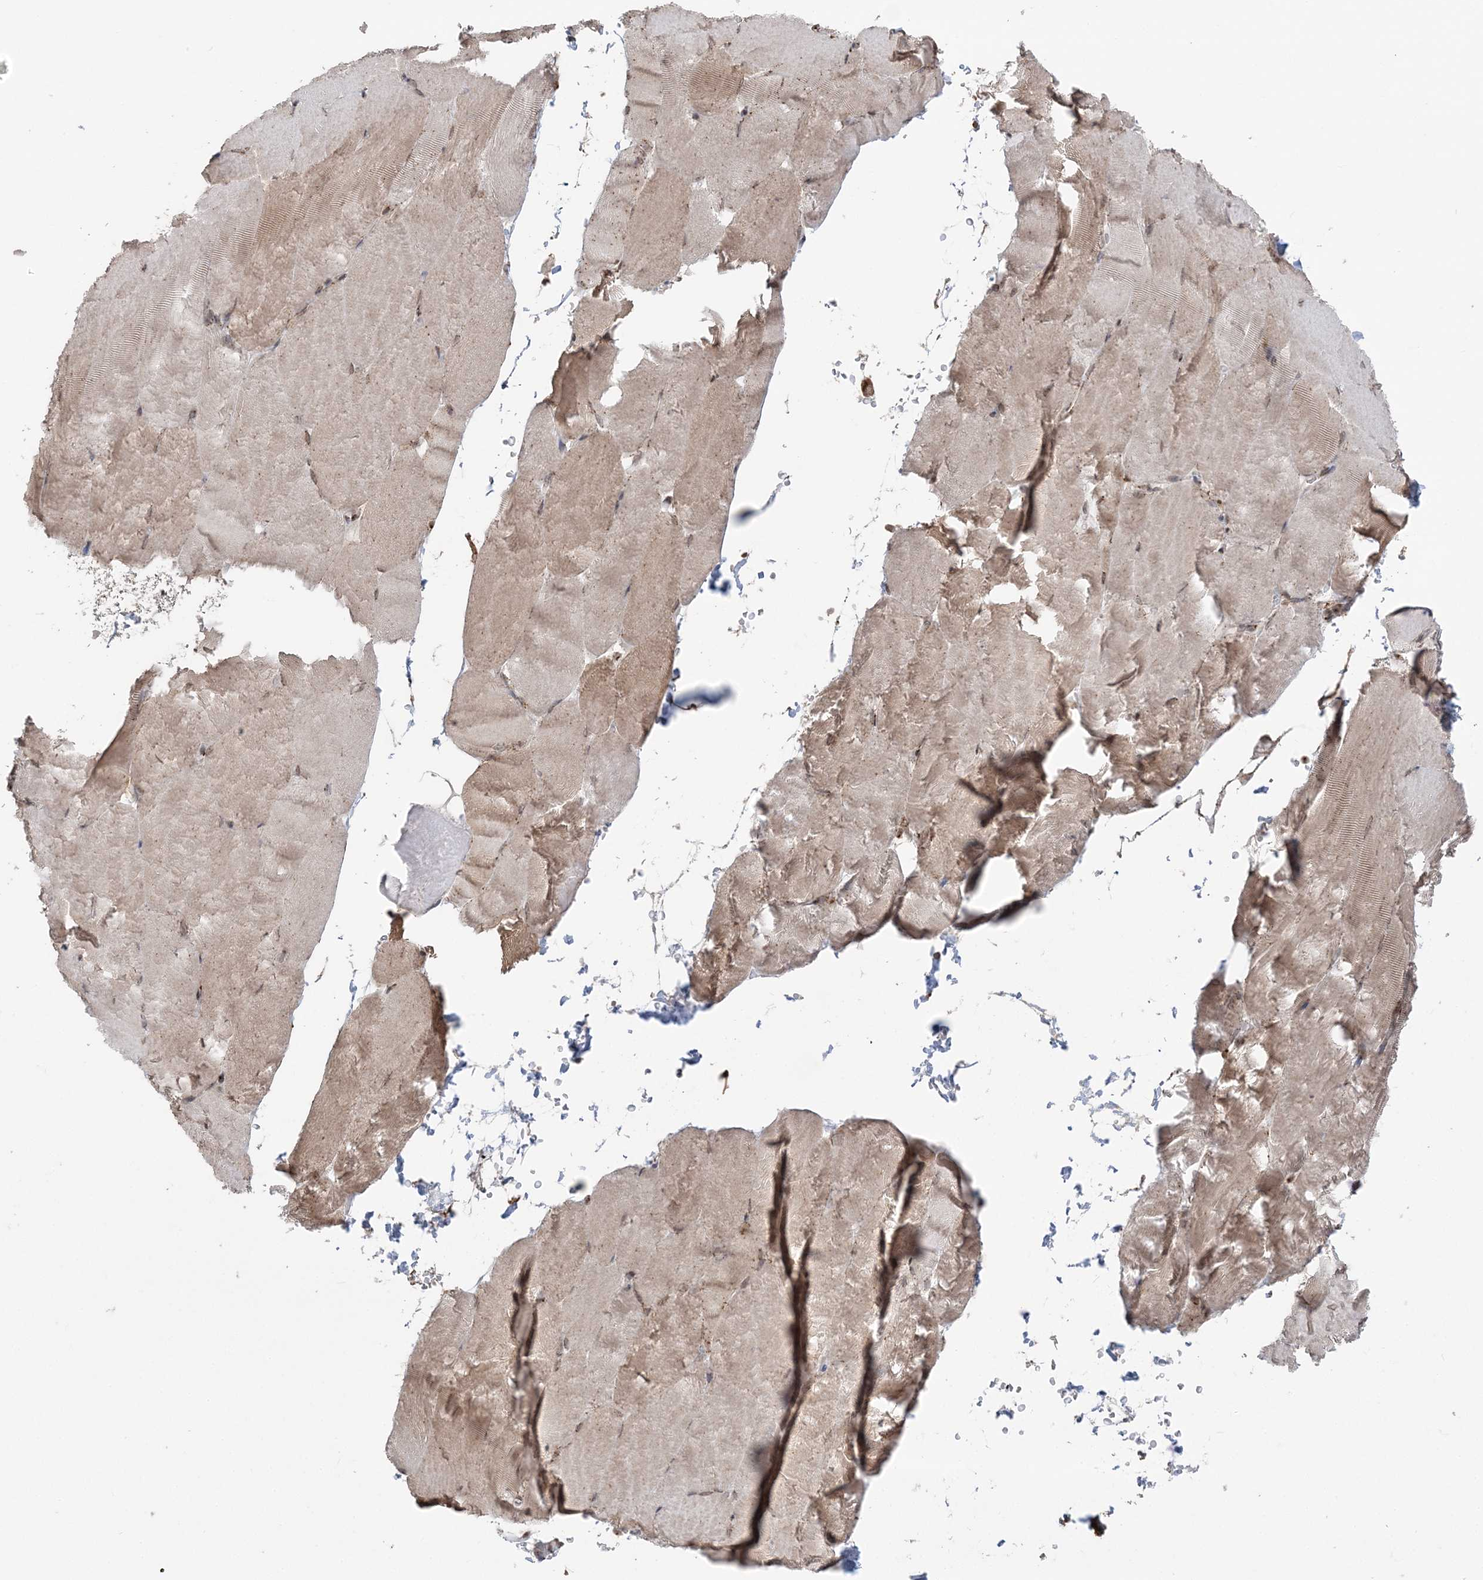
{"staining": {"intensity": "weak", "quantity": ">75%", "location": "cytoplasmic/membranous,nuclear"}, "tissue": "skeletal muscle", "cell_type": "Myocytes", "image_type": "normal", "snomed": [{"axis": "morphology", "description": "Normal tissue, NOS"}, {"axis": "topography", "description": "Skeletal muscle"}, {"axis": "topography", "description": "Parathyroid gland"}], "caption": "Immunohistochemistry (IHC) (DAB (3,3'-diaminobenzidine)) staining of benign skeletal muscle demonstrates weak cytoplasmic/membranous,nuclear protein positivity in approximately >75% of myocytes. The protein is shown in brown color, while the nuclei are stained blue.", "gene": "TMED10", "patient": {"sex": "female", "age": 37}}